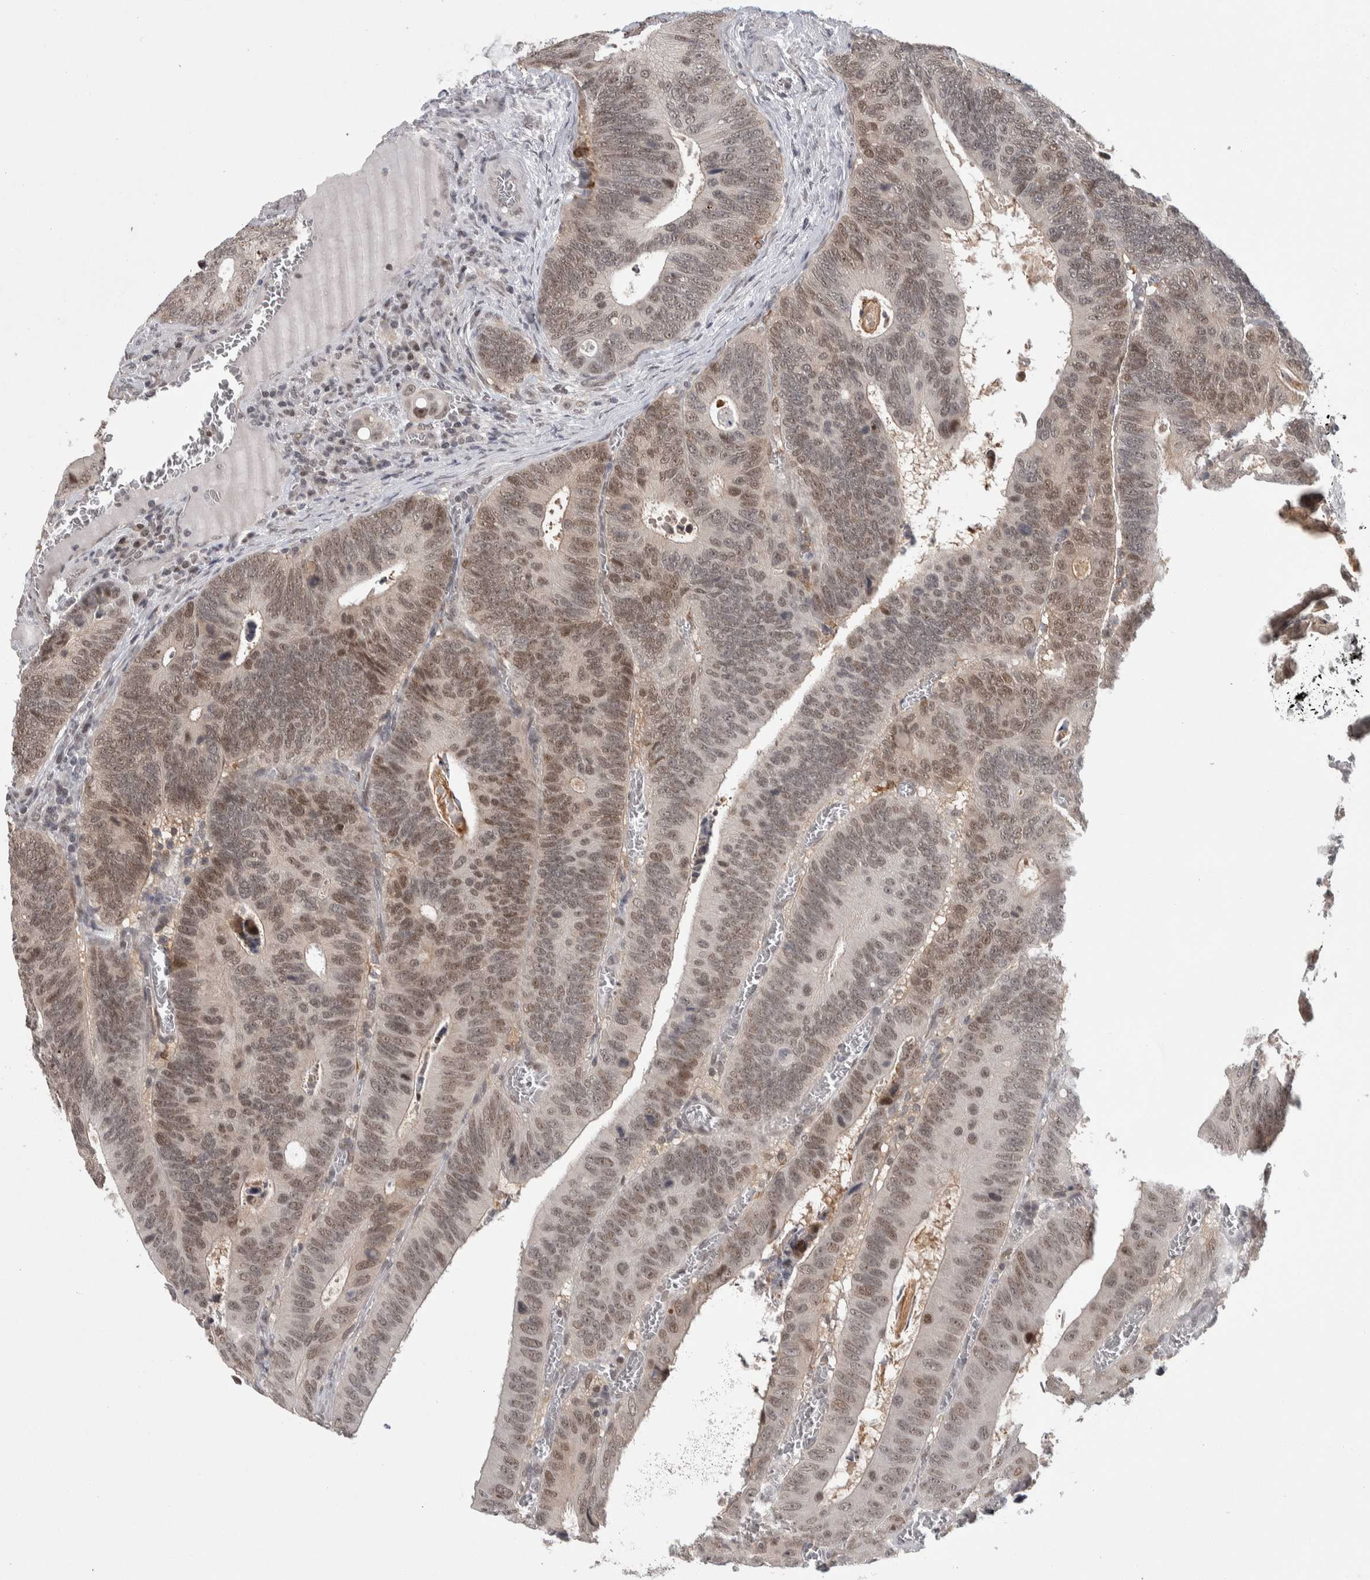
{"staining": {"intensity": "moderate", "quantity": ">75%", "location": "nuclear"}, "tissue": "colorectal cancer", "cell_type": "Tumor cells", "image_type": "cancer", "snomed": [{"axis": "morphology", "description": "Inflammation, NOS"}, {"axis": "morphology", "description": "Adenocarcinoma, NOS"}, {"axis": "topography", "description": "Colon"}], "caption": "Colorectal cancer tissue demonstrates moderate nuclear expression in approximately >75% of tumor cells (Brightfield microscopy of DAB IHC at high magnification).", "gene": "ZSCAN21", "patient": {"sex": "male", "age": 72}}